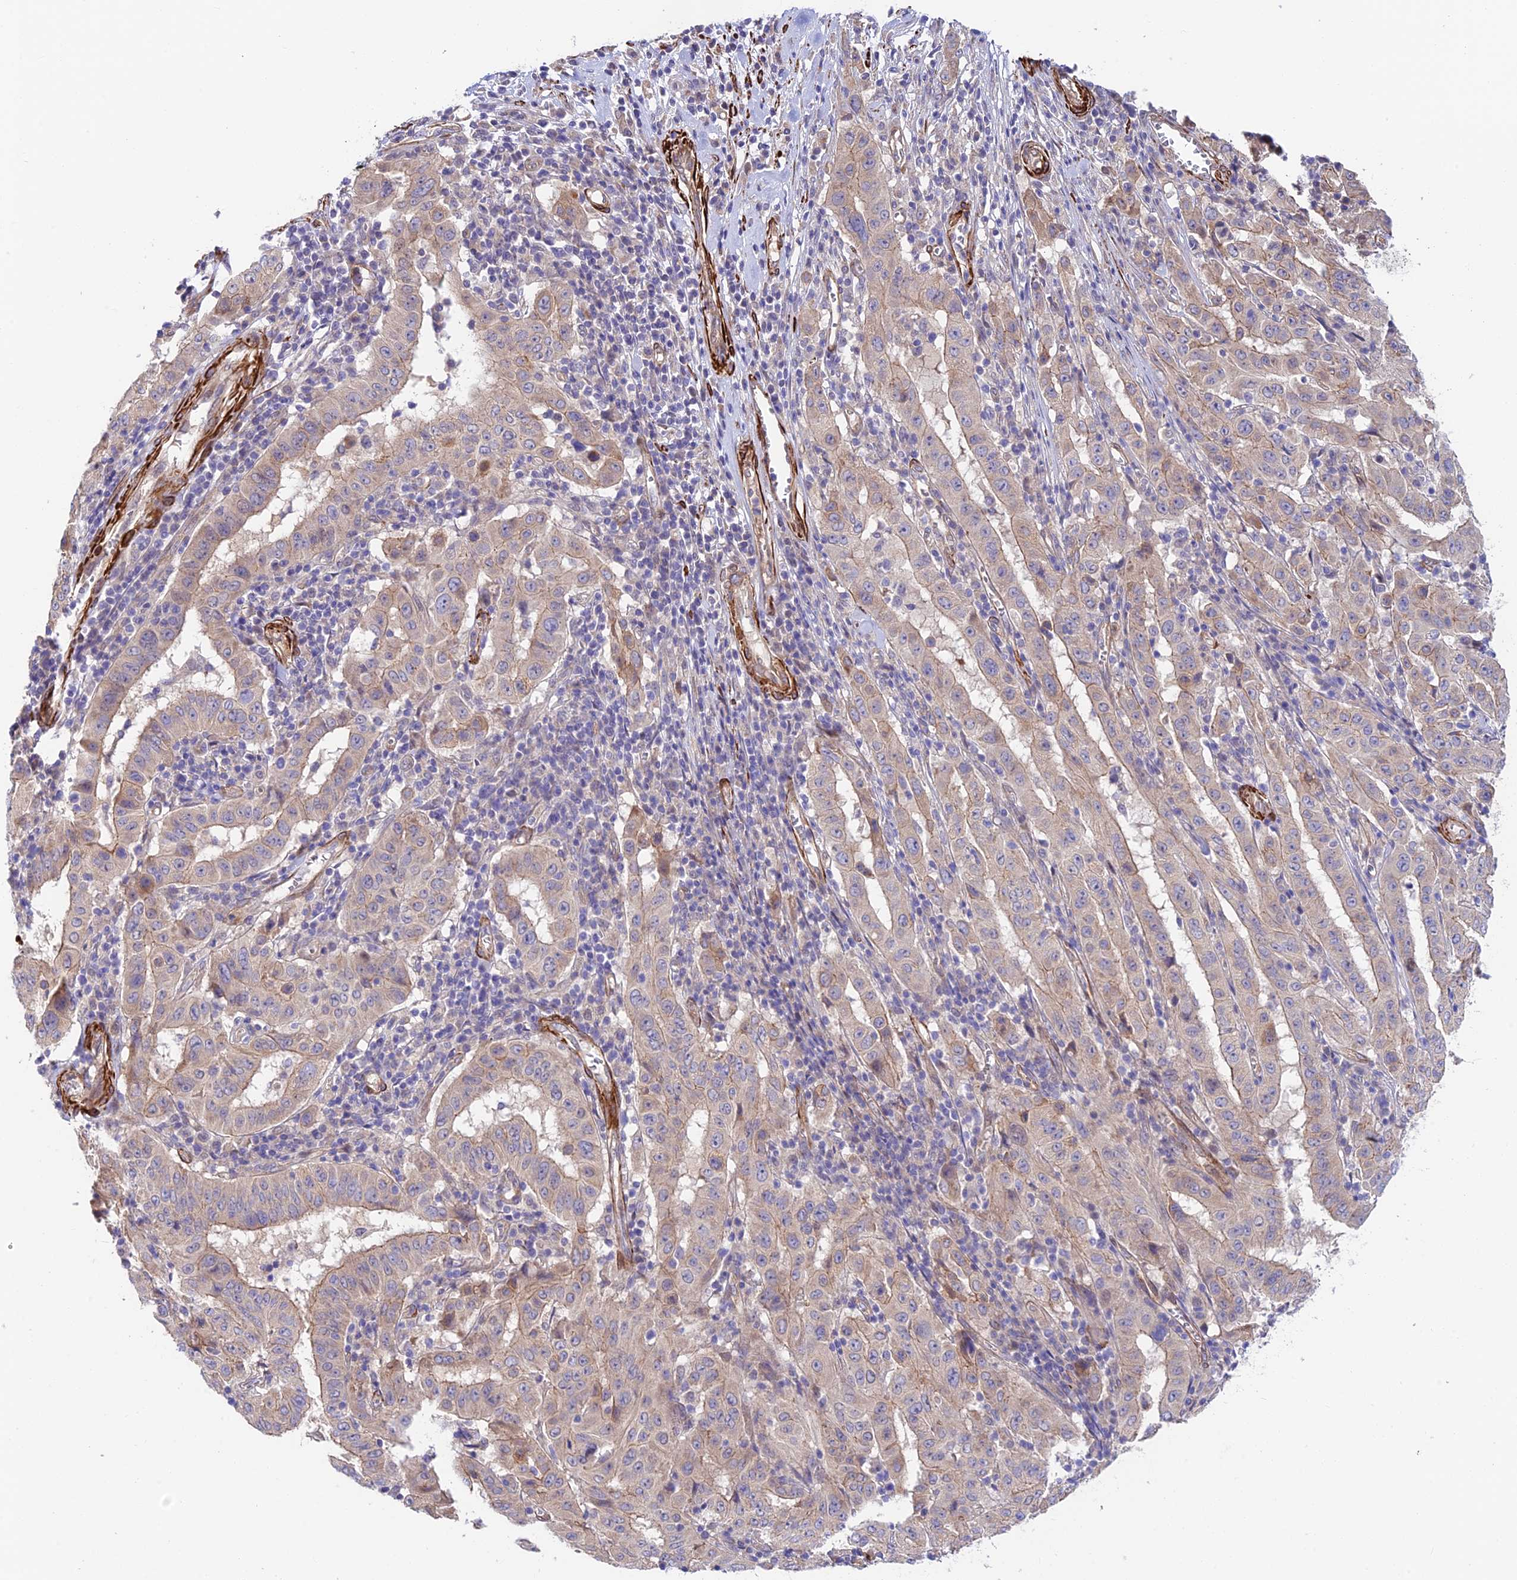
{"staining": {"intensity": "weak", "quantity": "25%-75%", "location": "cytoplasmic/membranous"}, "tissue": "pancreatic cancer", "cell_type": "Tumor cells", "image_type": "cancer", "snomed": [{"axis": "morphology", "description": "Adenocarcinoma, NOS"}, {"axis": "topography", "description": "Pancreas"}], "caption": "The micrograph displays immunohistochemical staining of pancreatic adenocarcinoma. There is weak cytoplasmic/membranous expression is present in about 25%-75% of tumor cells.", "gene": "ANKRD50", "patient": {"sex": "male", "age": 63}}